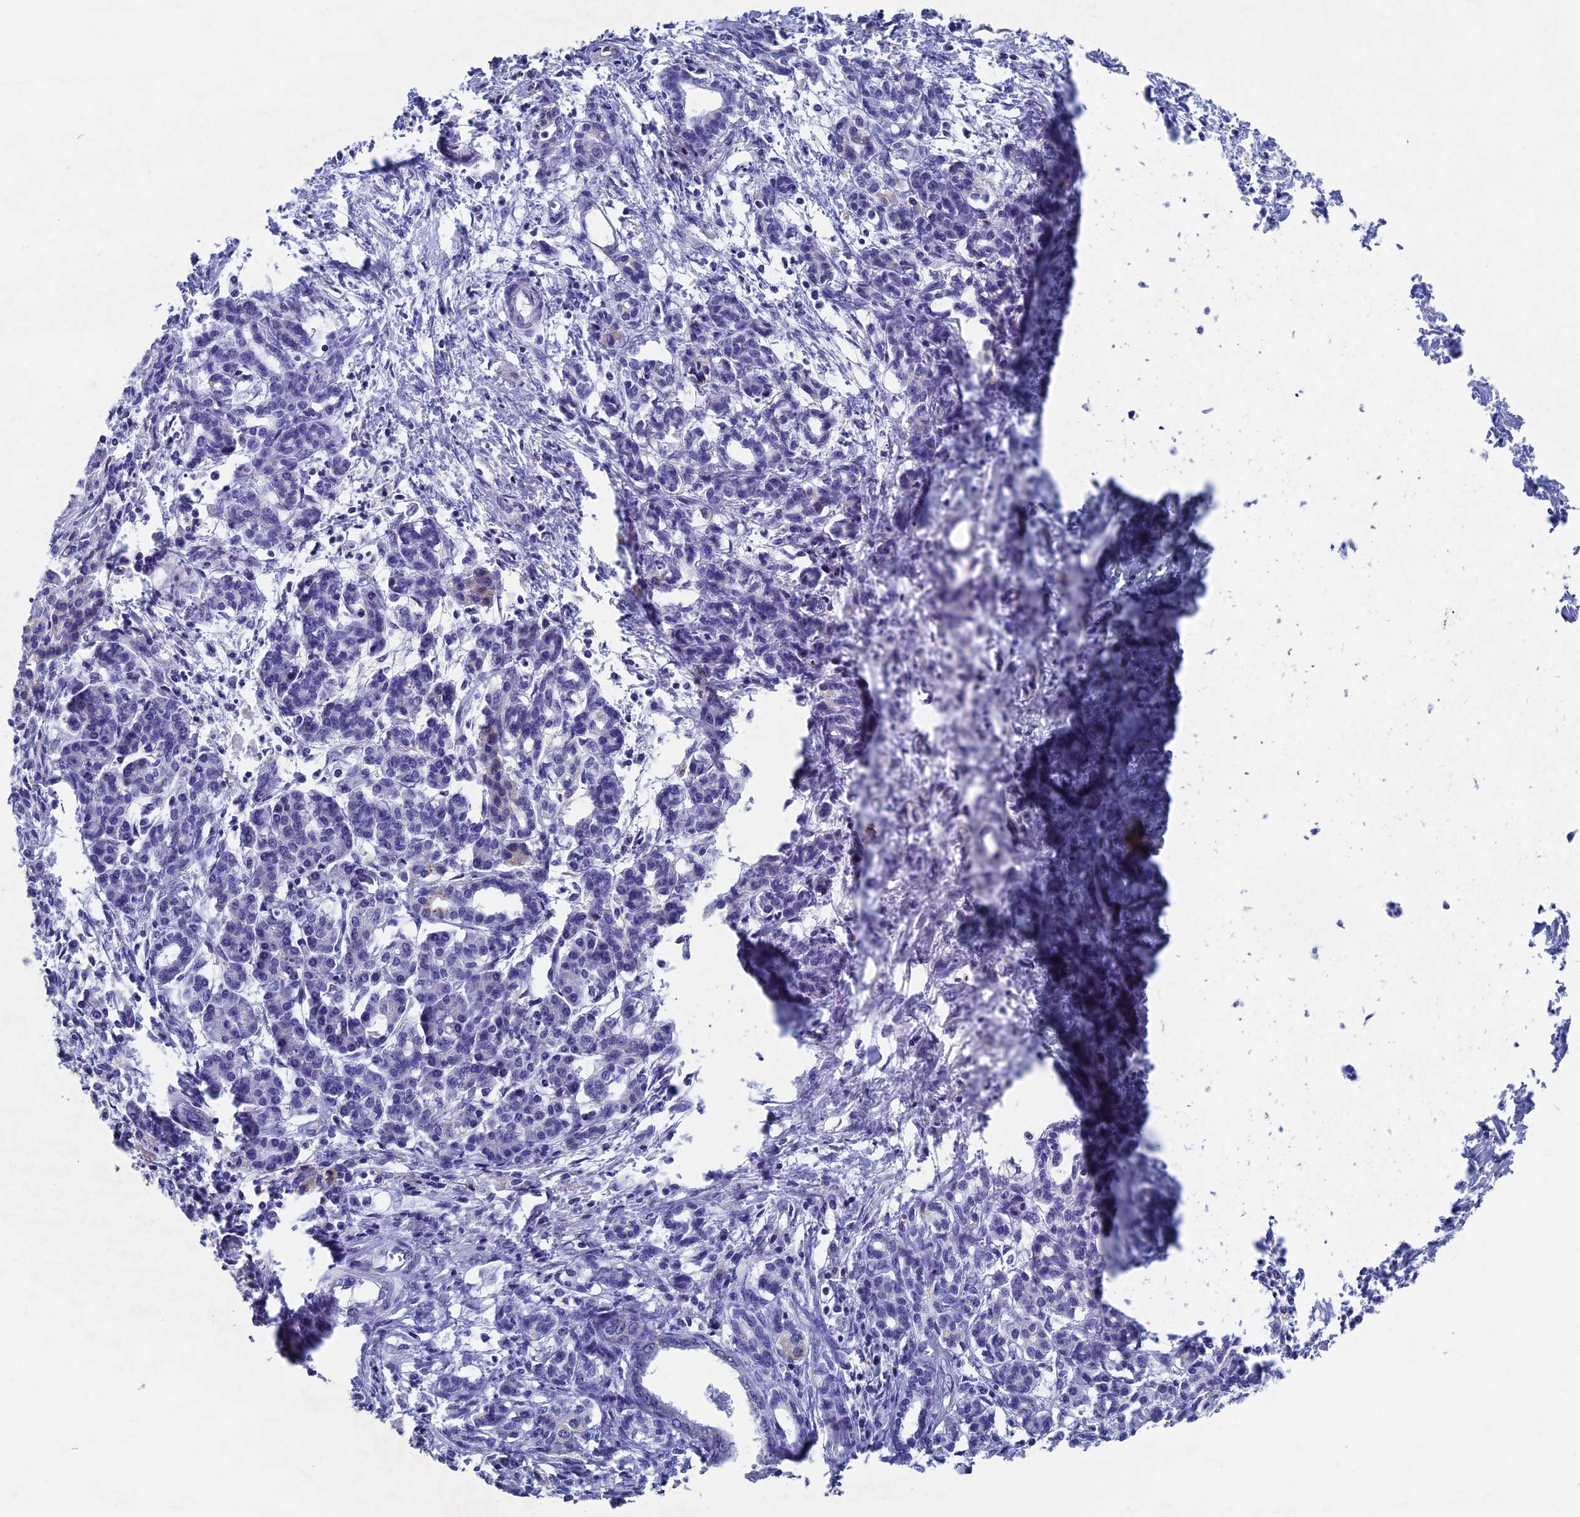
{"staining": {"intensity": "negative", "quantity": "none", "location": "none"}, "tissue": "pancreatic cancer", "cell_type": "Tumor cells", "image_type": "cancer", "snomed": [{"axis": "morphology", "description": "Adenocarcinoma, NOS"}, {"axis": "topography", "description": "Pancreas"}], "caption": "The photomicrograph reveals no staining of tumor cells in adenocarcinoma (pancreatic).", "gene": "OAT", "patient": {"sex": "female", "age": 55}}